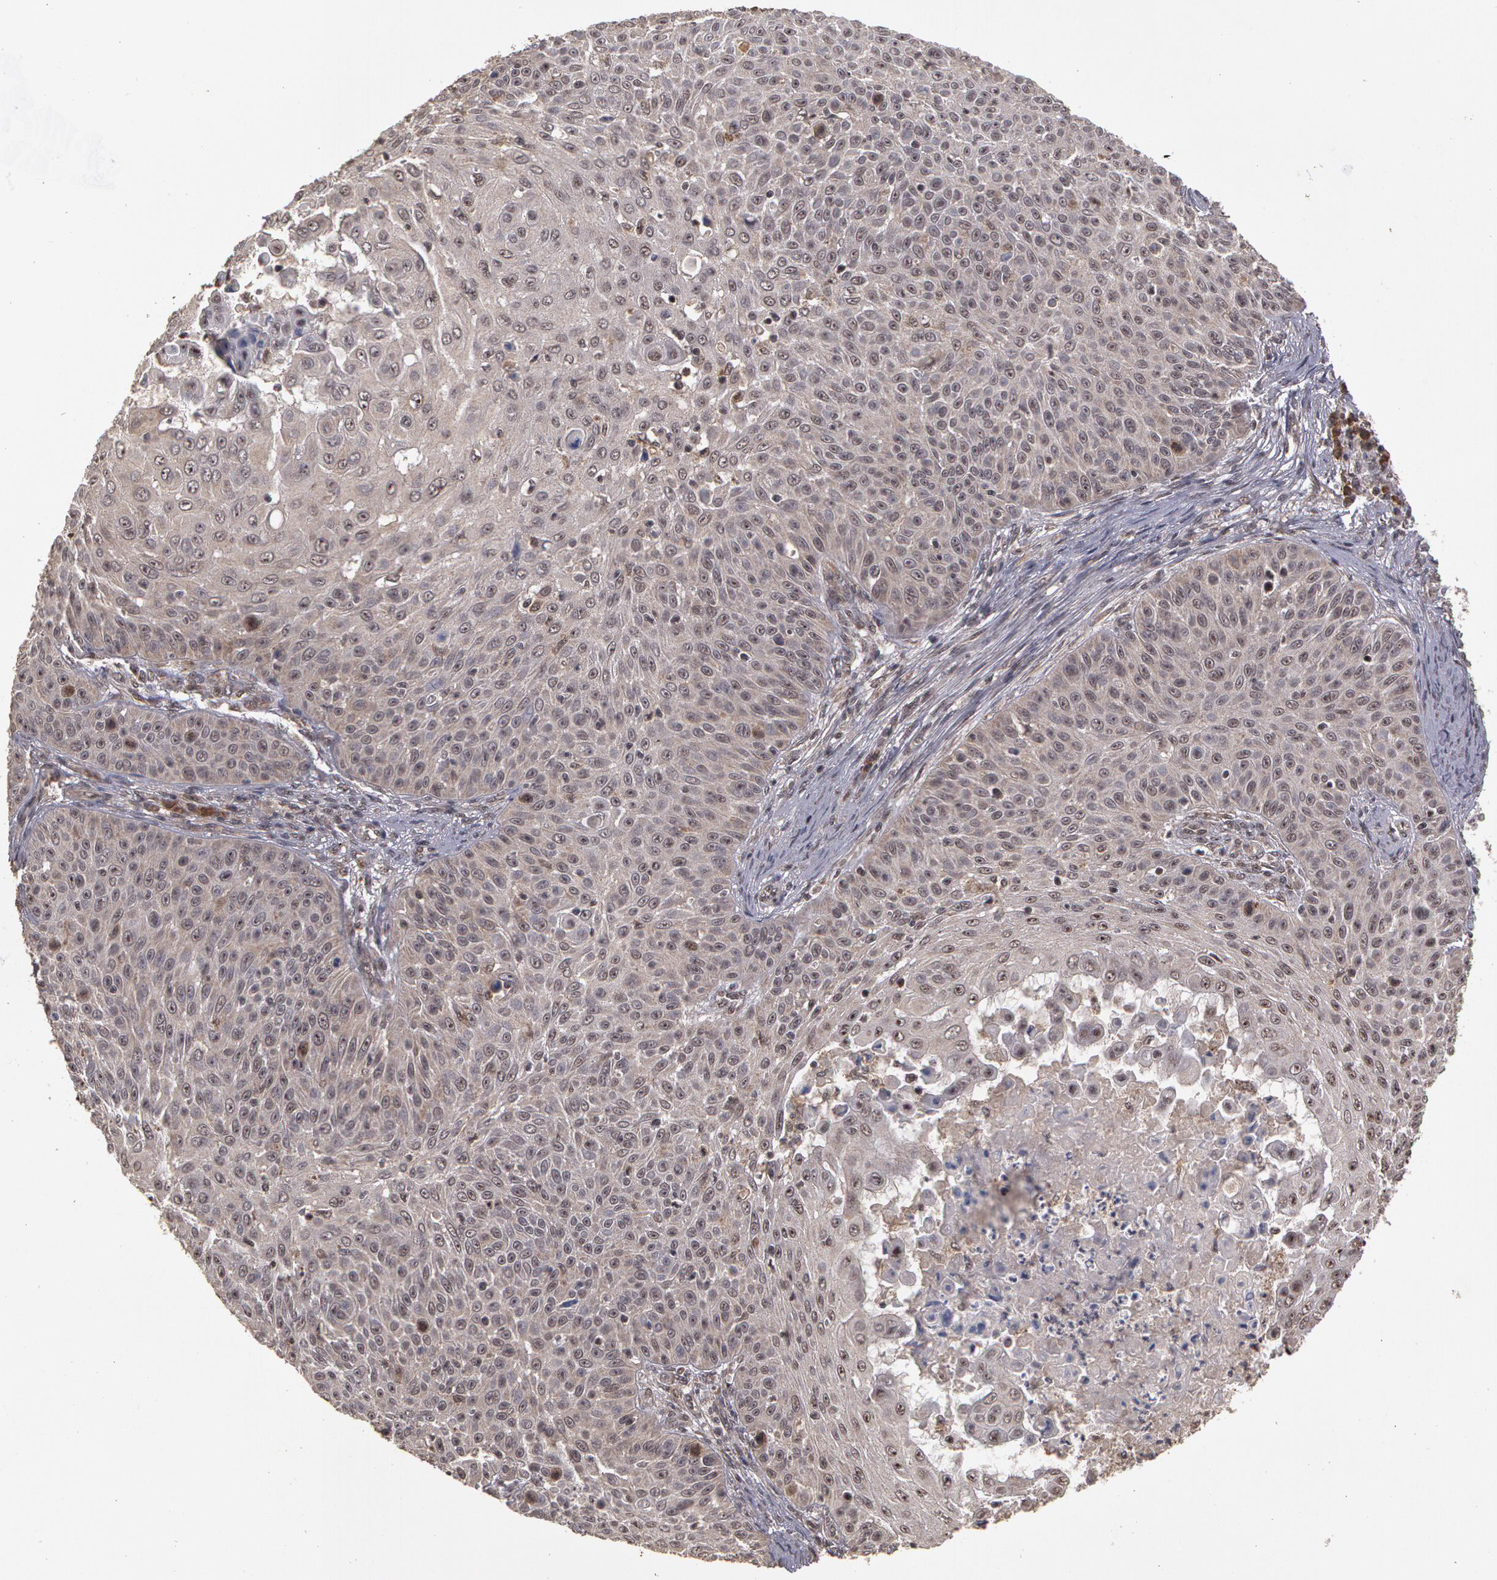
{"staining": {"intensity": "weak", "quantity": ">75%", "location": "cytoplasmic/membranous"}, "tissue": "skin cancer", "cell_type": "Tumor cells", "image_type": "cancer", "snomed": [{"axis": "morphology", "description": "Squamous cell carcinoma, NOS"}, {"axis": "topography", "description": "Skin"}], "caption": "Tumor cells show low levels of weak cytoplasmic/membranous expression in approximately >75% of cells in squamous cell carcinoma (skin).", "gene": "GLIS1", "patient": {"sex": "male", "age": 82}}